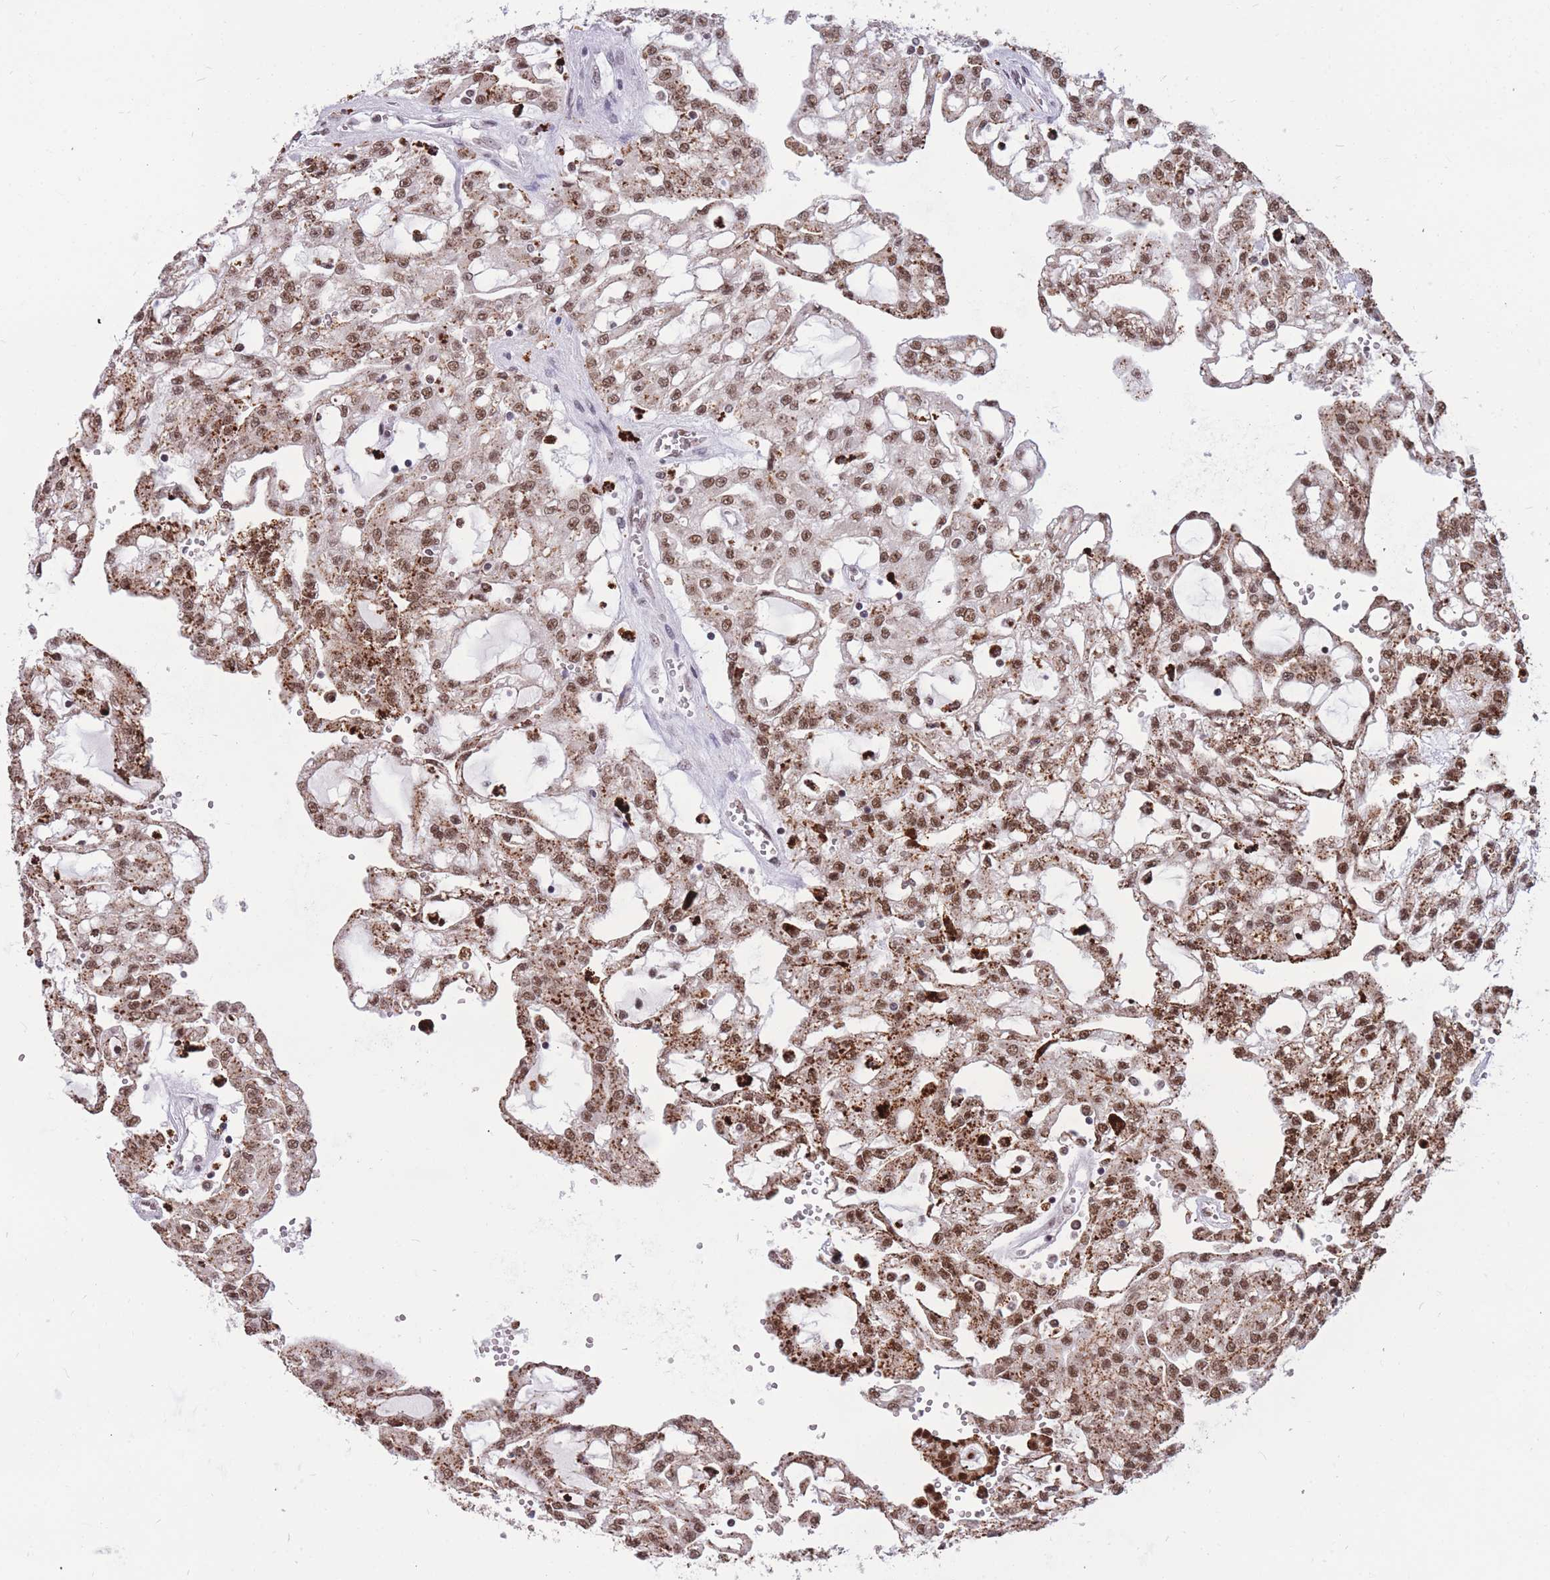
{"staining": {"intensity": "moderate", "quantity": ">75%", "location": "cytoplasmic/membranous,nuclear"}, "tissue": "renal cancer", "cell_type": "Tumor cells", "image_type": "cancer", "snomed": [{"axis": "morphology", "description": "Adenocarcinoma, NOS"}, {"axis": "topography", "description": "Kidney"}], "caption": "About >75% of tumor cells in human renal cancer (adenocarcinoma) reveal moderate cytoplasmic/membranous and nuclear protein positivity as visualized by brown immunohistochemical staining.", "gene": "PRPF19", "patient": {"sex": "male", "age": 63}}